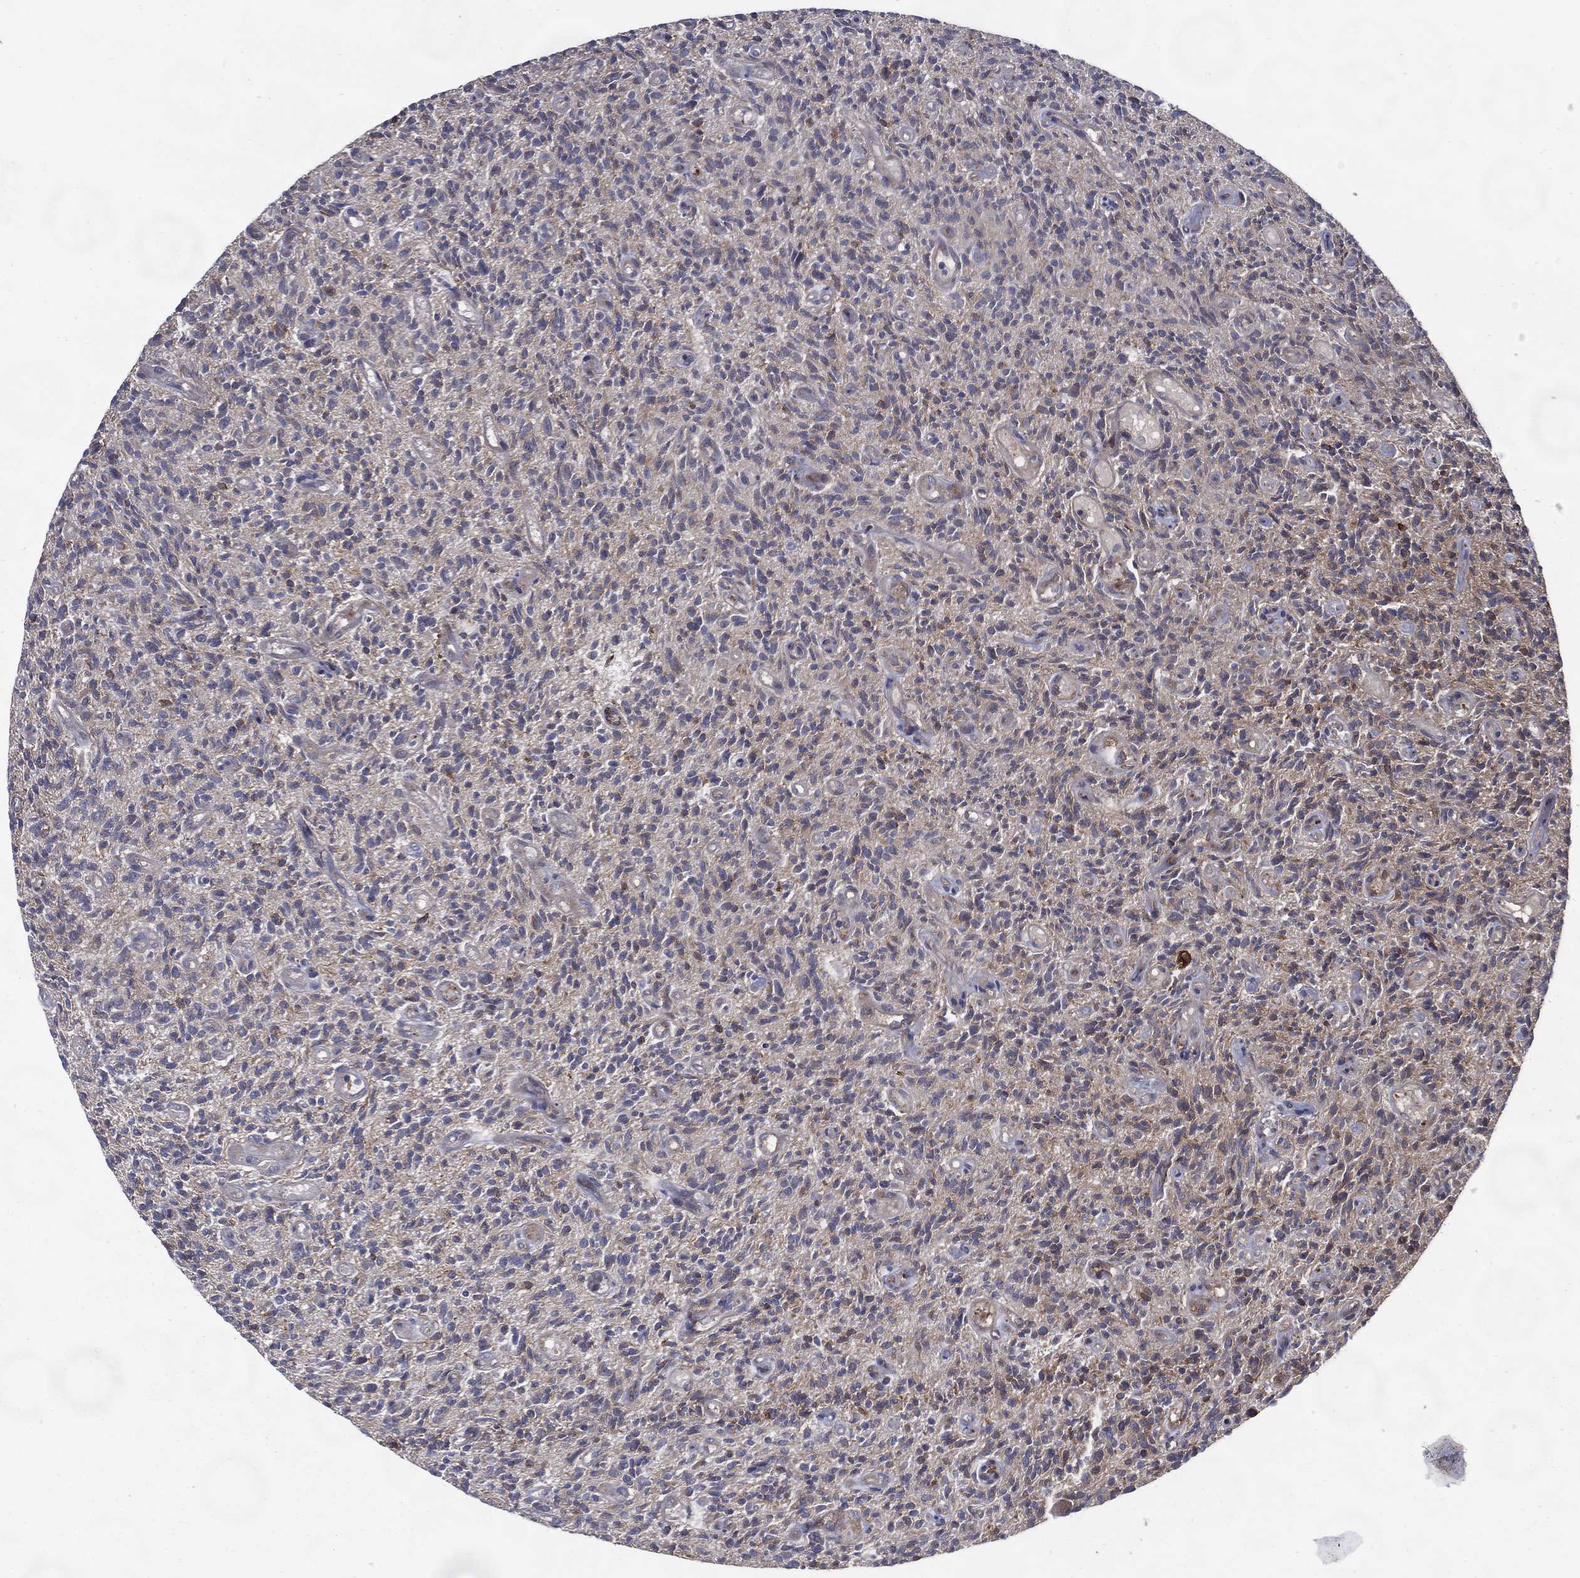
{"staining": {"intensity": "negative", "quantity": "none", "location": "none"}, "tissue": "glioma", "cell_type": "Tumor cells", "image_type": "cancer", "snomed": [{"axis": "morphology", "description": "Glioma, malignant, High grade"}, {"axis": "topography", "description": "Brain"}], "caption": "Glioma stained for a protein using immunohistochemistry reveals no expression tumor cells.", "gene": "ARHGAP11A", "patient": {"sex": "male", "age": 64}}